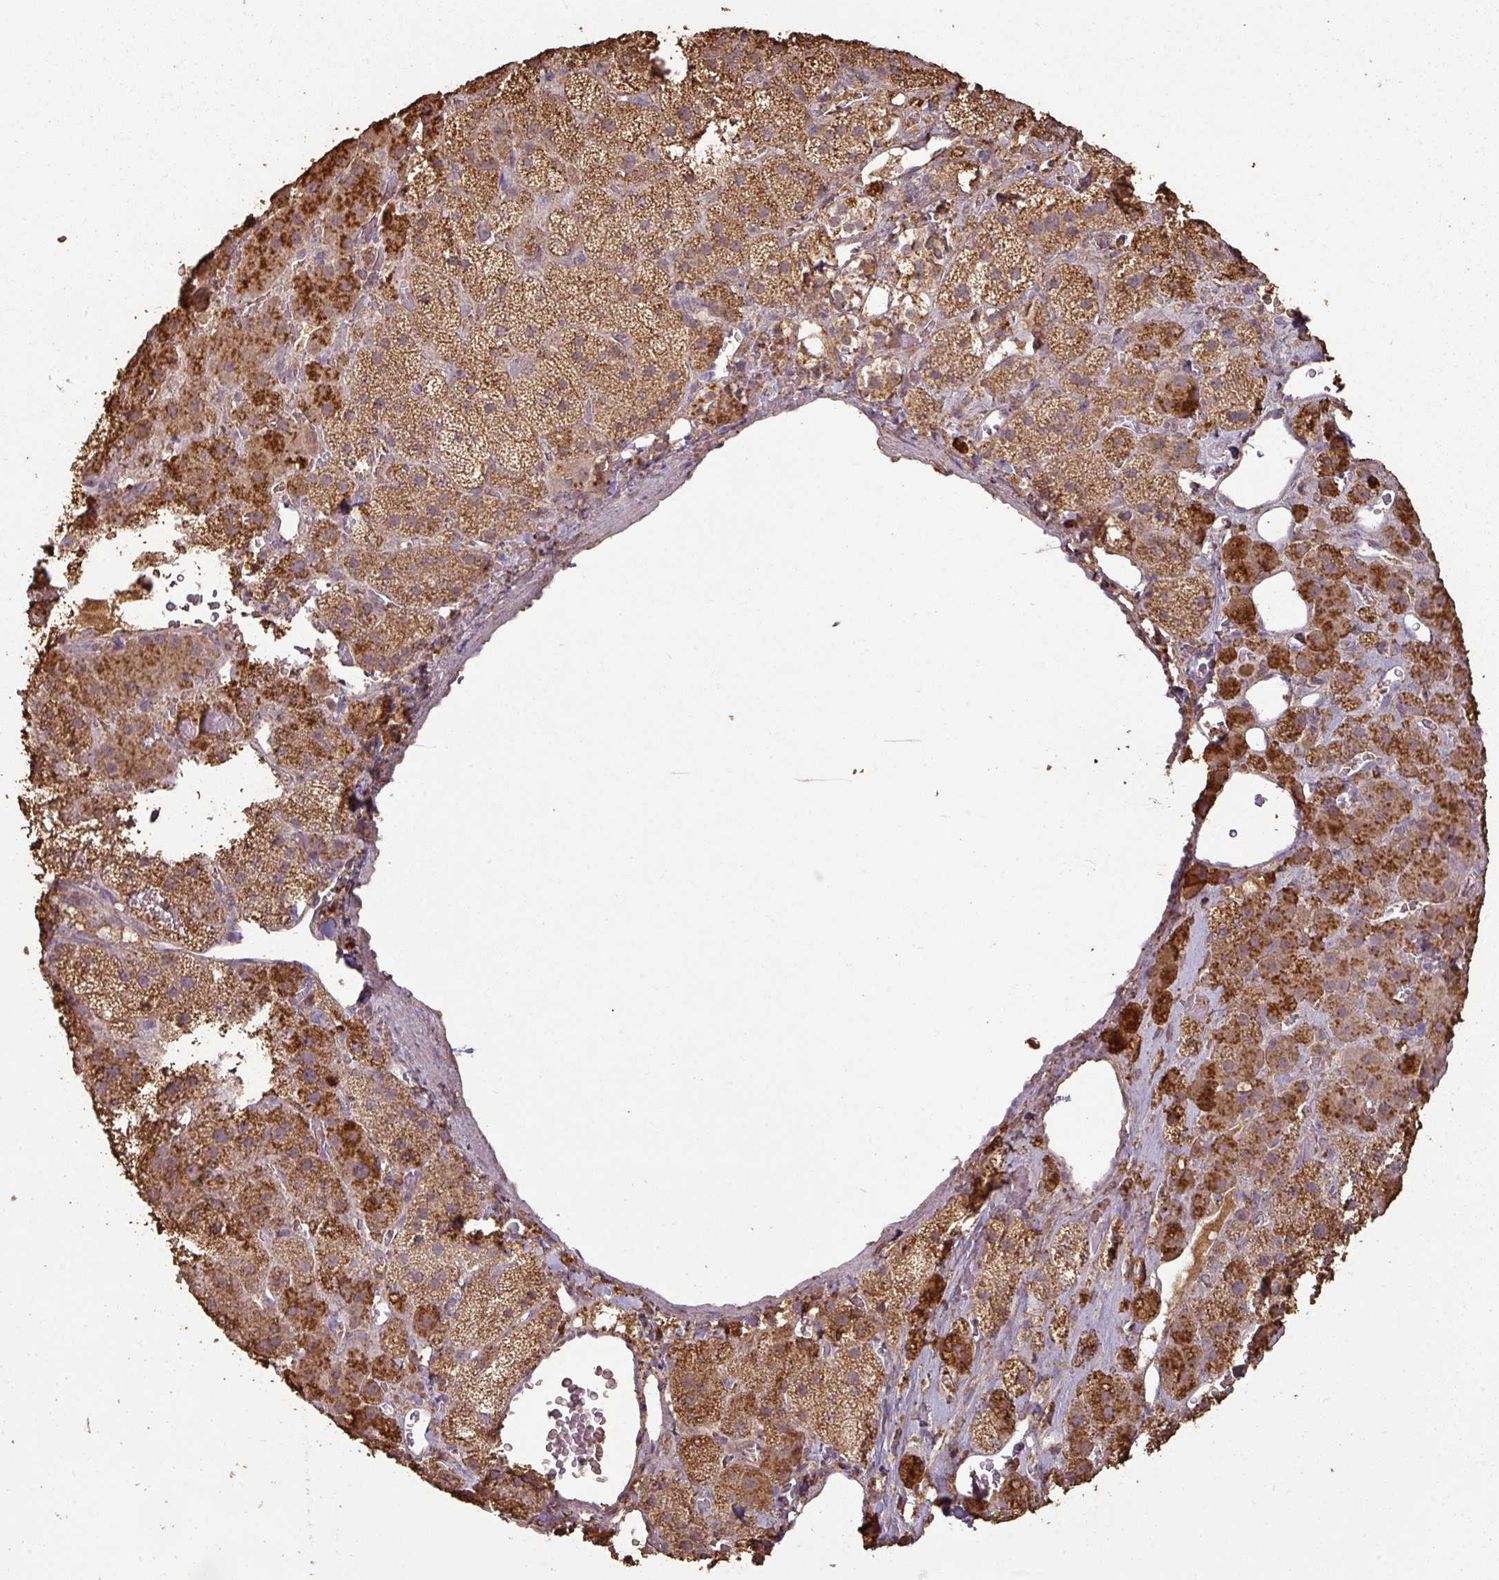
{"staining": {"intensity": "strong", "quantity": ">75%", "location": "cytoplasmic/membranous"}, "tissue": "adrenal gland", "cell_type": "Glandular cells", "image_type": "normal", "snomed": [{"axis": "morphology", "description": "Normal tissue, NOS"}, {"axis": "topography", "description": "Adrenal gland"}], "caption": "Immunohistochemical staining of benign adrenal gland displays strong cytoplasmic/membranous protein positivity in approximately >75% of glandular cells.", "gene": "ATAT1", "patient": {"sex": "male", "age": 57}}